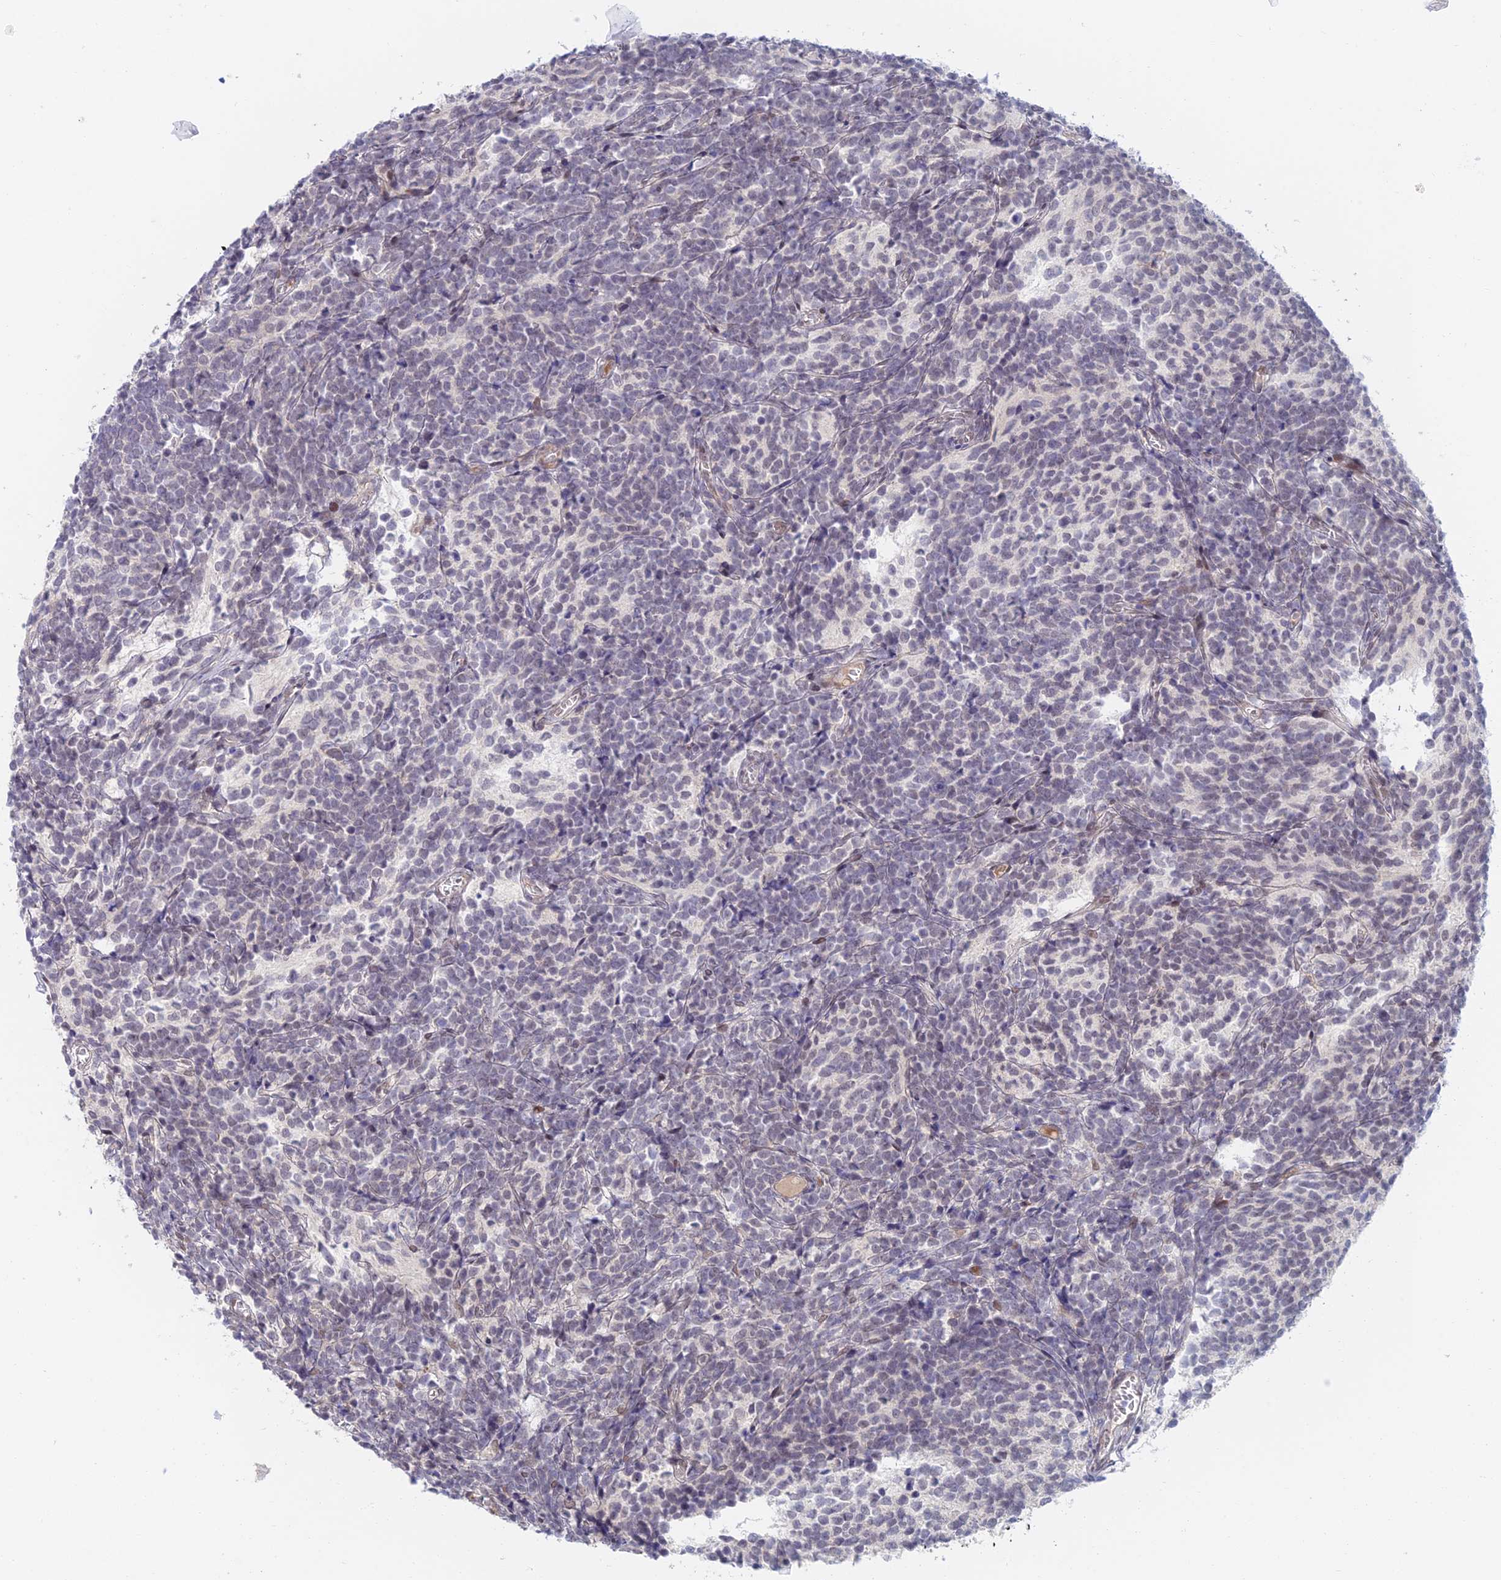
{"staining": {"intensity": "negative", "quantity": "none", "location": "none"}, "tissue": "glioma", "cell_type": "Tumor cells", "image_type": "cancer", "snomed": [{"axis": "morphology", "description": "Glioma, malignant, Low grade"}, {"axis": "topography", "description": "Brain"}], "caption": "IHC histopathology image of neoplastic tissue: human glioma stained with DAB (3,3'-diaminobenzidine) reveals no significant protein staining in tumor cells.", "gene": "ZUP1", "patient": {"sex": "female", "age": 1}}